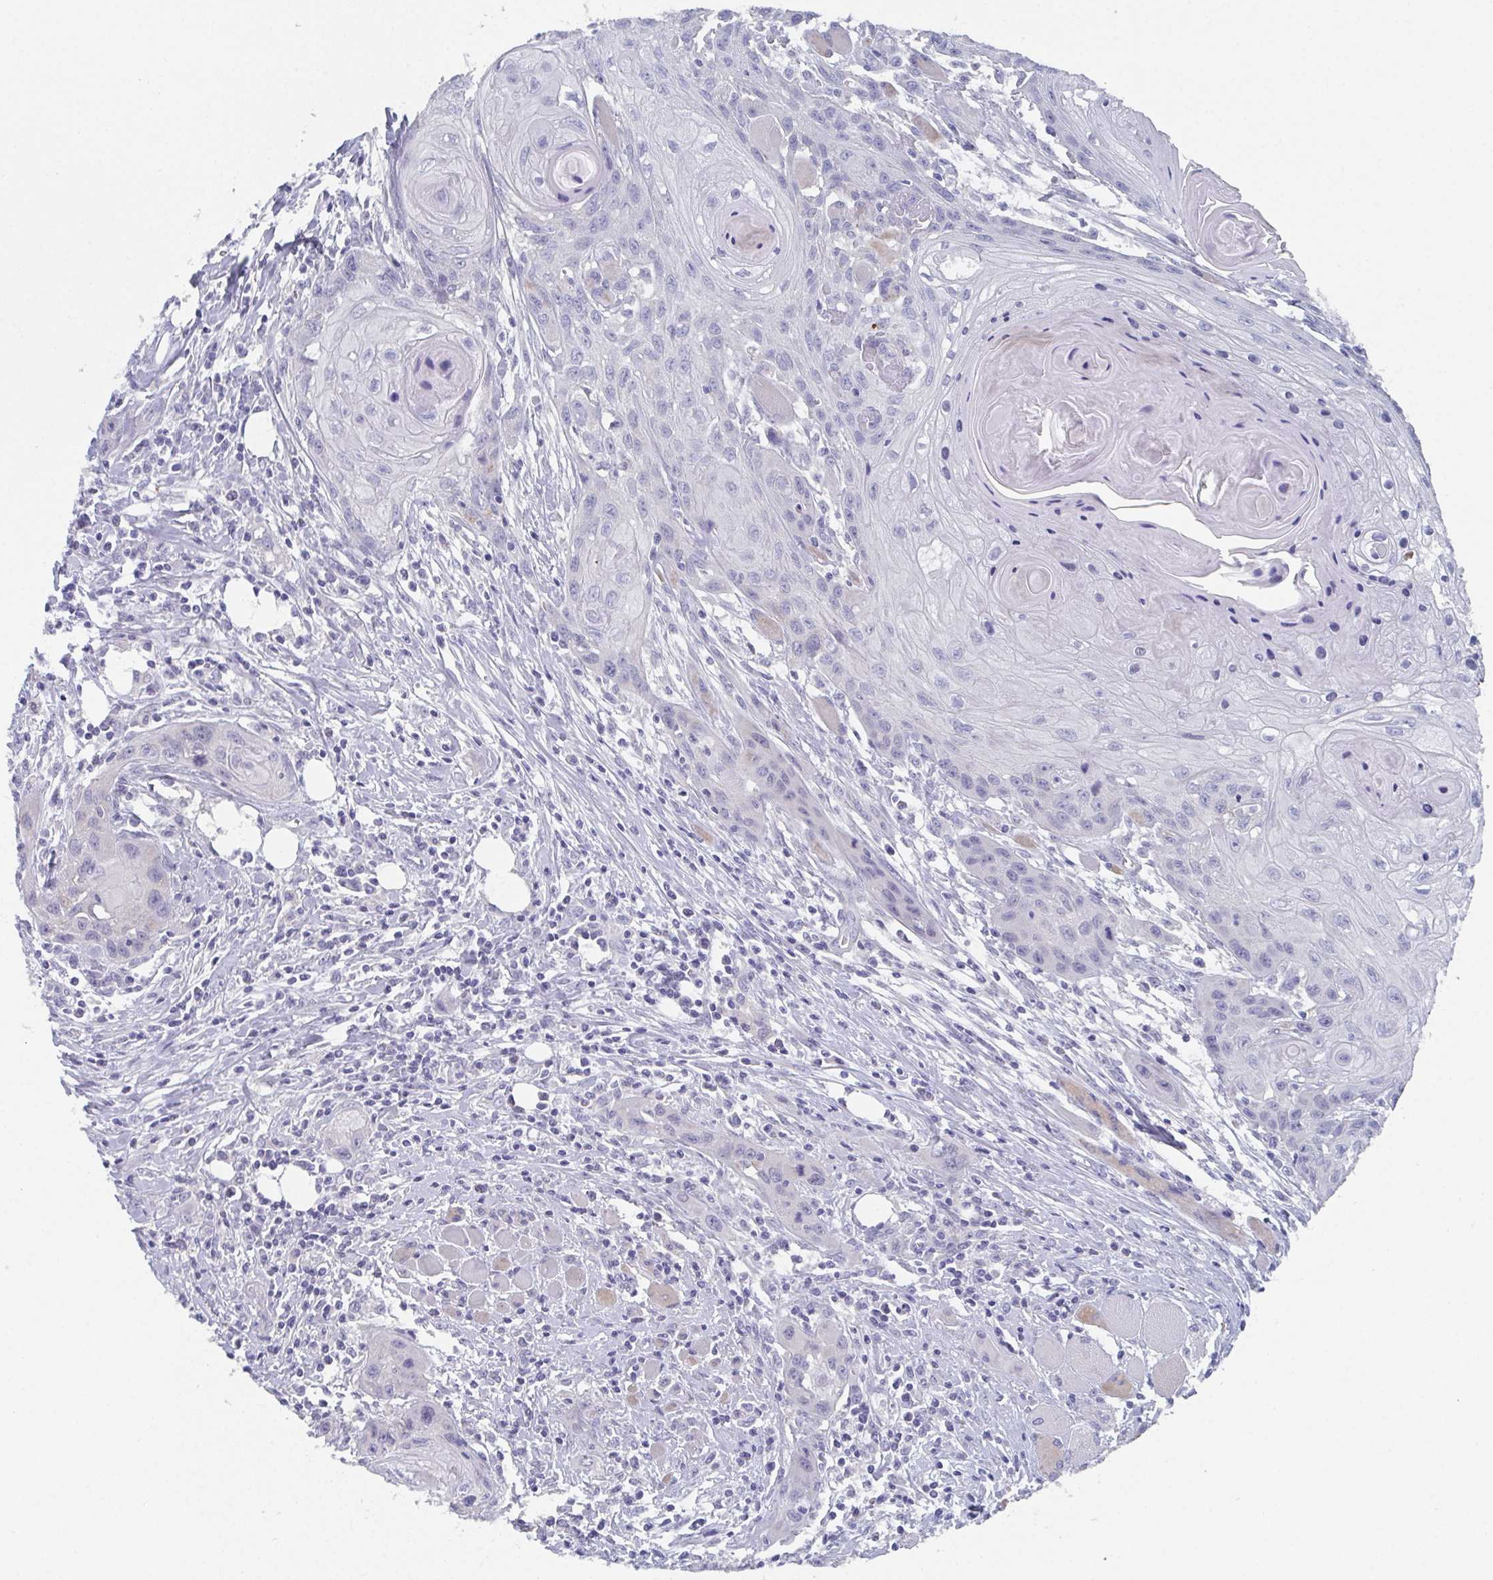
{"staining": {"intensity": "negative", "quantity": "none", "location": "none"}, "tissue": "head and neck cancer", "cell_type": "Tumor cells", "image_type": "cancer", "snomed": [{"axis": "morphology", "description": "Squamous cell carcinoma, NOS"}, {"axis": "topography", "description": "Oral tissue"}, {"axis": "topography", "description": "Head-Neck"}], "caption": "Head and neck cancer was stained to show a protein in brown. There is no significant staining in tumor cells. Nuclei are stained in blue.", "gene": "DYDC2", "patient": {"sex": "male", "age": 58}}